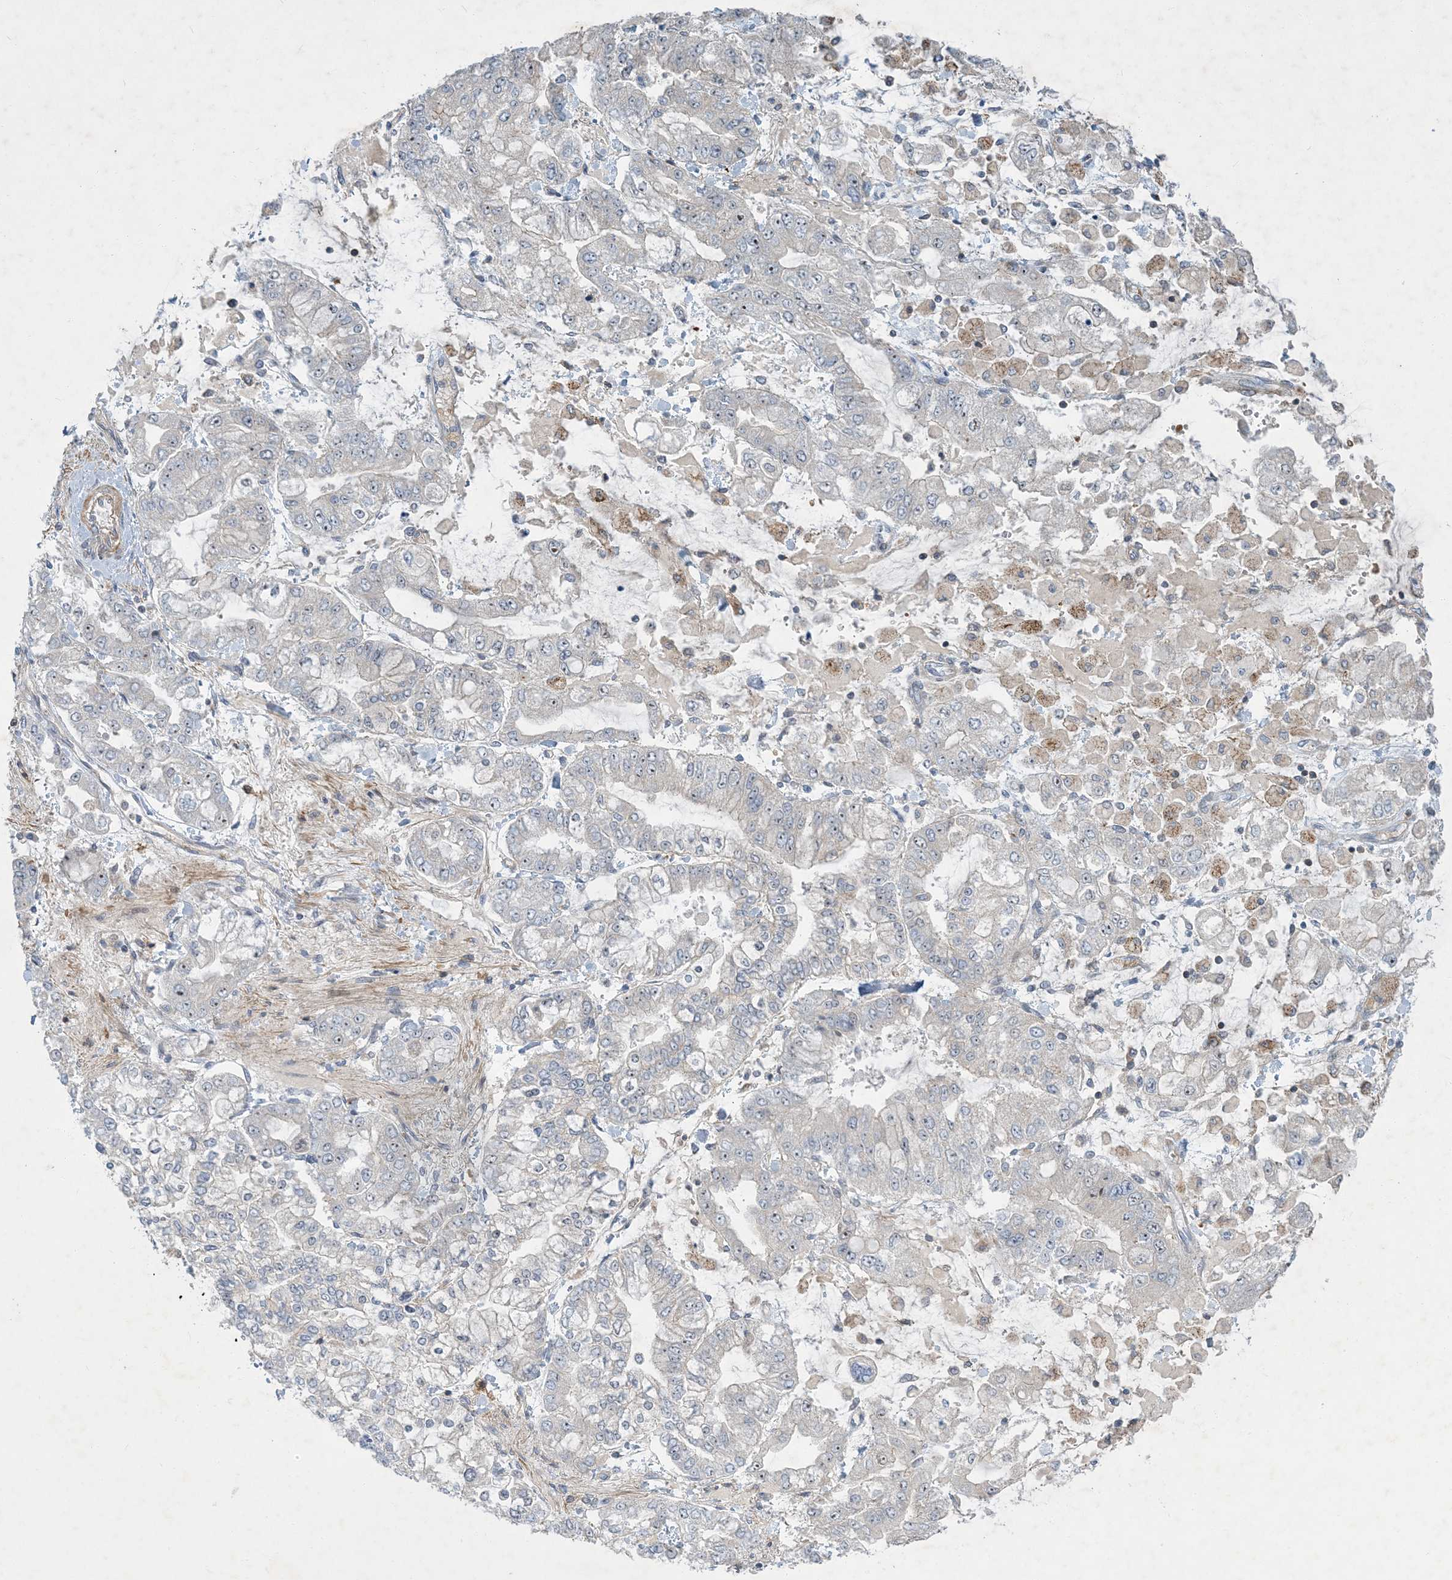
{"staining": {"intensity": "negative", "quantity": "none", "location": "none"}, "tissue": "stomach cancer", "cell_type": "Tumor cells", "image_type": "cancer", "snomed": [{"axis": "morphology", "description": "Normal tissue, NOS"}, {"axis": "morphology", "description": "Adenocarcinoma, NOS"}, {"axis": "topography", "description": "Stomach, upper"}, {"axis": "topography", "description": "Stomach"}], "caption": "Immunohistochemistry histopathology image of stomach cancer (adenocarcinoma) stained for a protein (brown), which demonstrates no positivity in tumor cells.", "gene": "LTN1", "patient": {"sex": "male", "age": 76}}